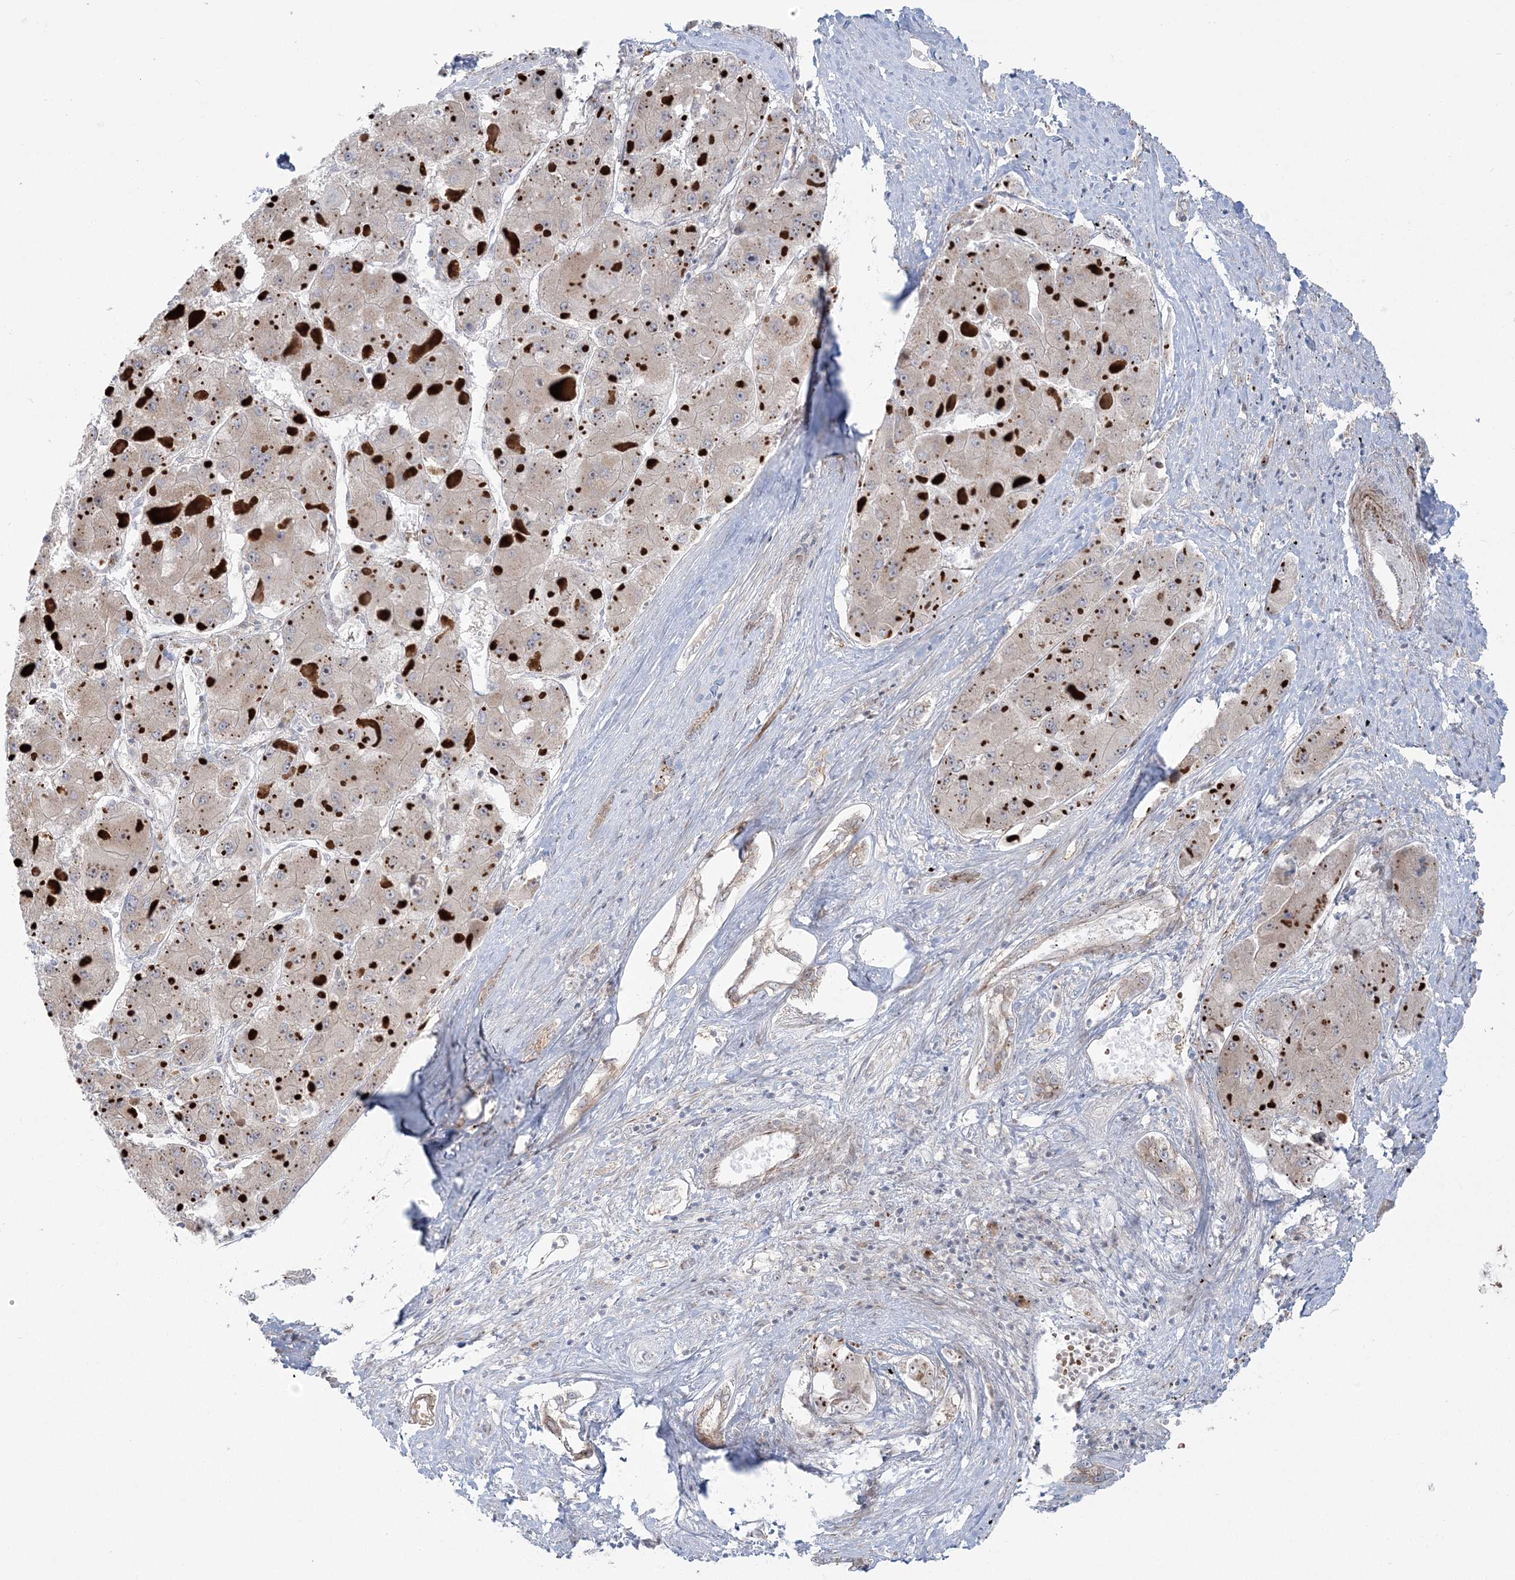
{"staining": {"intensity": "negative", "quantity": "none", "location": "none"}, "tissue": "liver cancer", "cell_type": "Tumor cells", "image_type": "cancer", "snomed": [{"axis": "morphology", "description": "Carcinoma, Hepatocellular, NOS"}, {"axis": "topography", "description": "Liver"}], "caption": "This is an IHC micrograph of liver hepatocellular carcinoma. There is no positivity in tumor cells.", "gene": "NUDT9", "patient": {"sex": "female", "age": 73}}